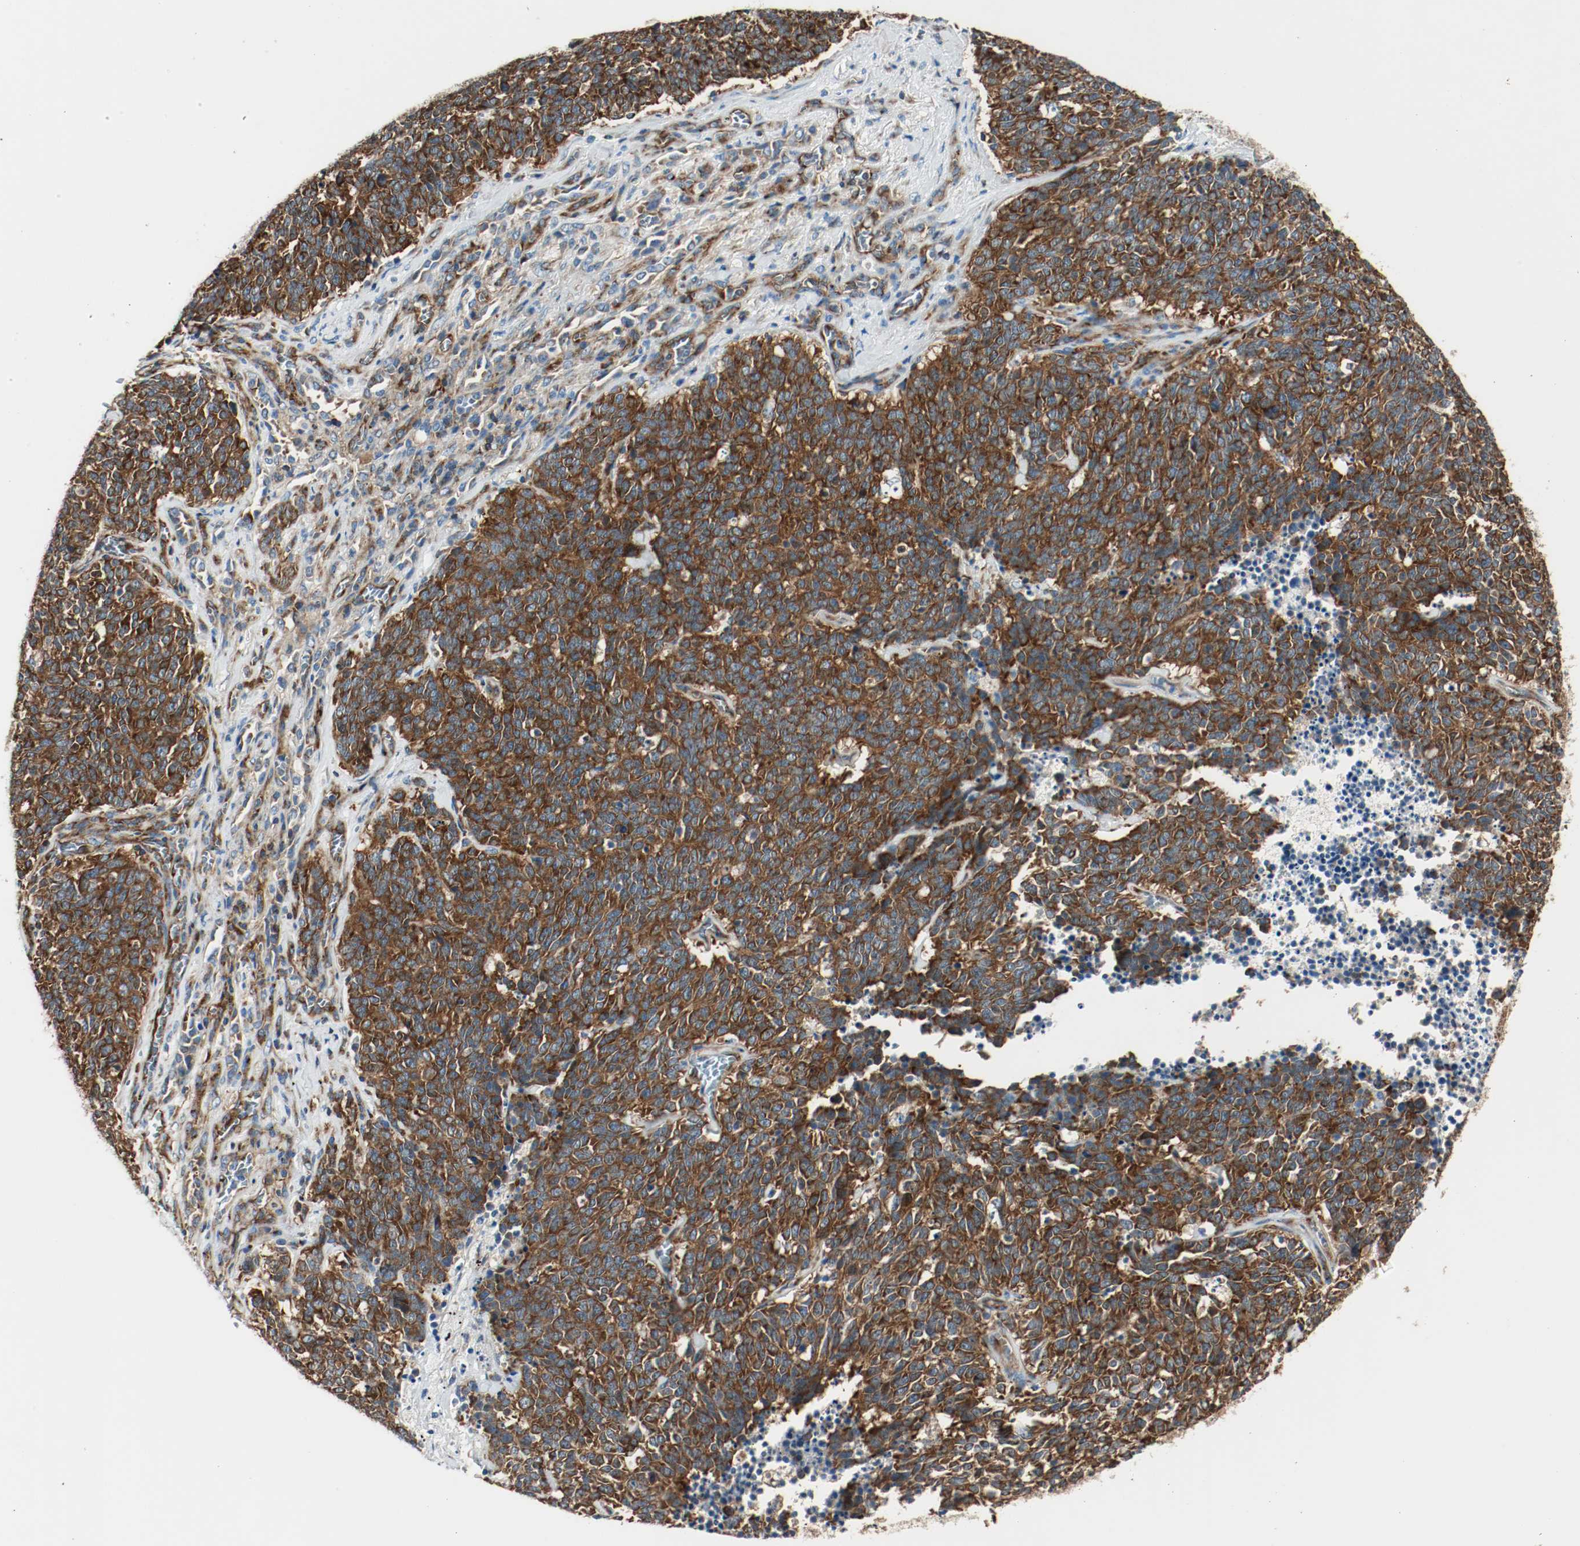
{"staining": {"intensity": "strong", "quantity": ">75%", "location": "cytoplasmic/membranous"}, "tissue": "lung cancer", "cell_type": "Tumor cells", "image_type": "cancer", "snomed": [{"axis": "morphology", "description": "Neoplasm, malignant, NOS"}, {"axis": "topography", "description": "Lung"}], "caption": "IHC (DAB) staining of human neoplasm (malignant) (lung) displays strong cytoplasmic/membranous protein expression in approximately >75% of tumor cells.", "gene": "PLCG1", "patient": {"sex": "female", "age": 58}}